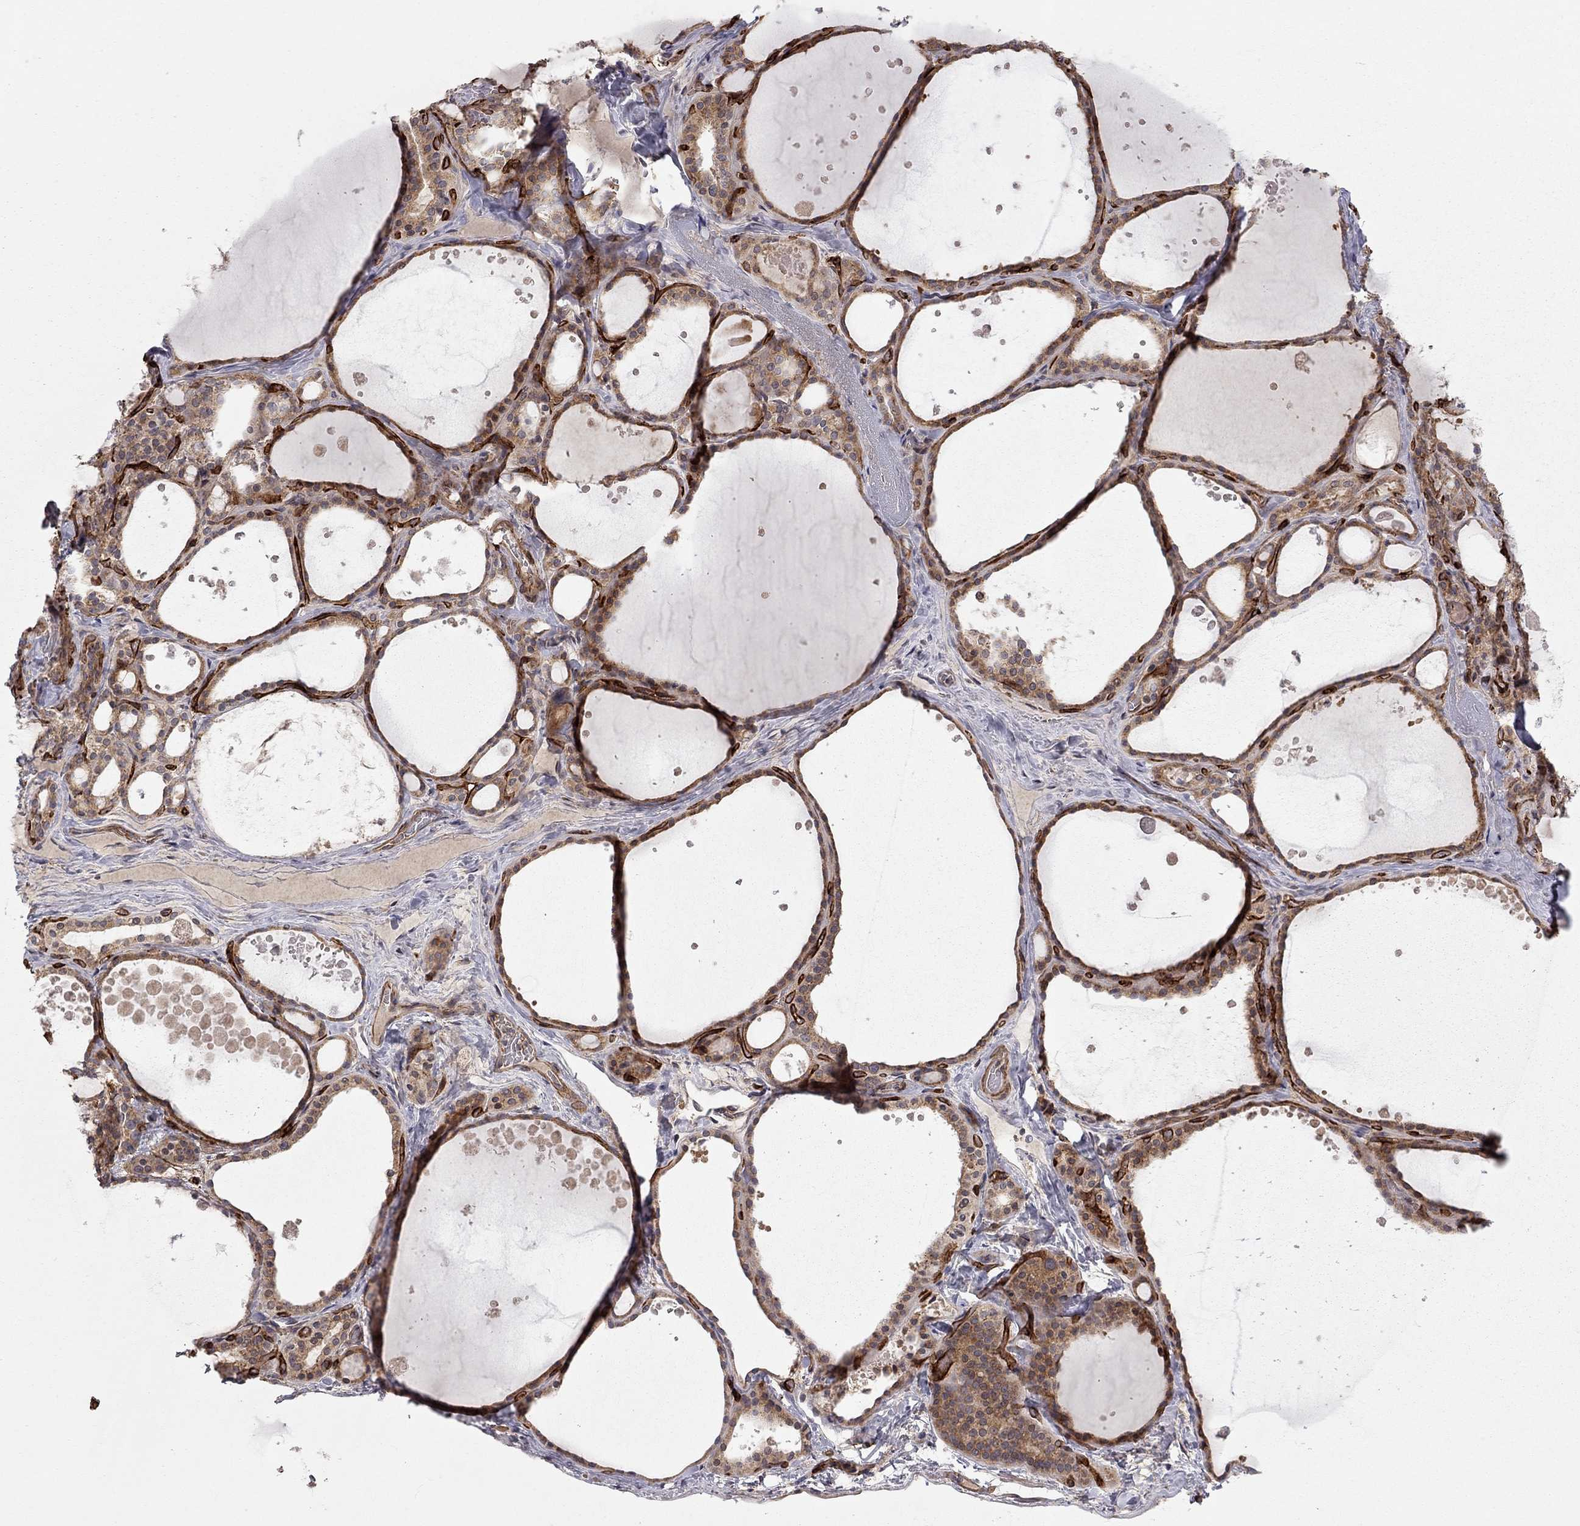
{"staining": {"intensity": "moderate", "quantity": ">75%", "location": "cytoplasmic/membranous"}, "tissue": "thyroid gland", "cell_type": "Glandular cells", "image_type": "normal", "snomed": [{"axis": "morphology", "description": "Normal tissue, NOS"}, {"axis": "topography", "description": "Thyroid gland"}], "caption": "High-power microscopy captured an immunohistochemistry (IHC) image of normal thyroid gland, revealing moderate cytoplasmic/membranous positivity in approximately >75% of glandular cells.", "gene": "EXOC3L2", "patient": {"sex": "male", "age": 63}}